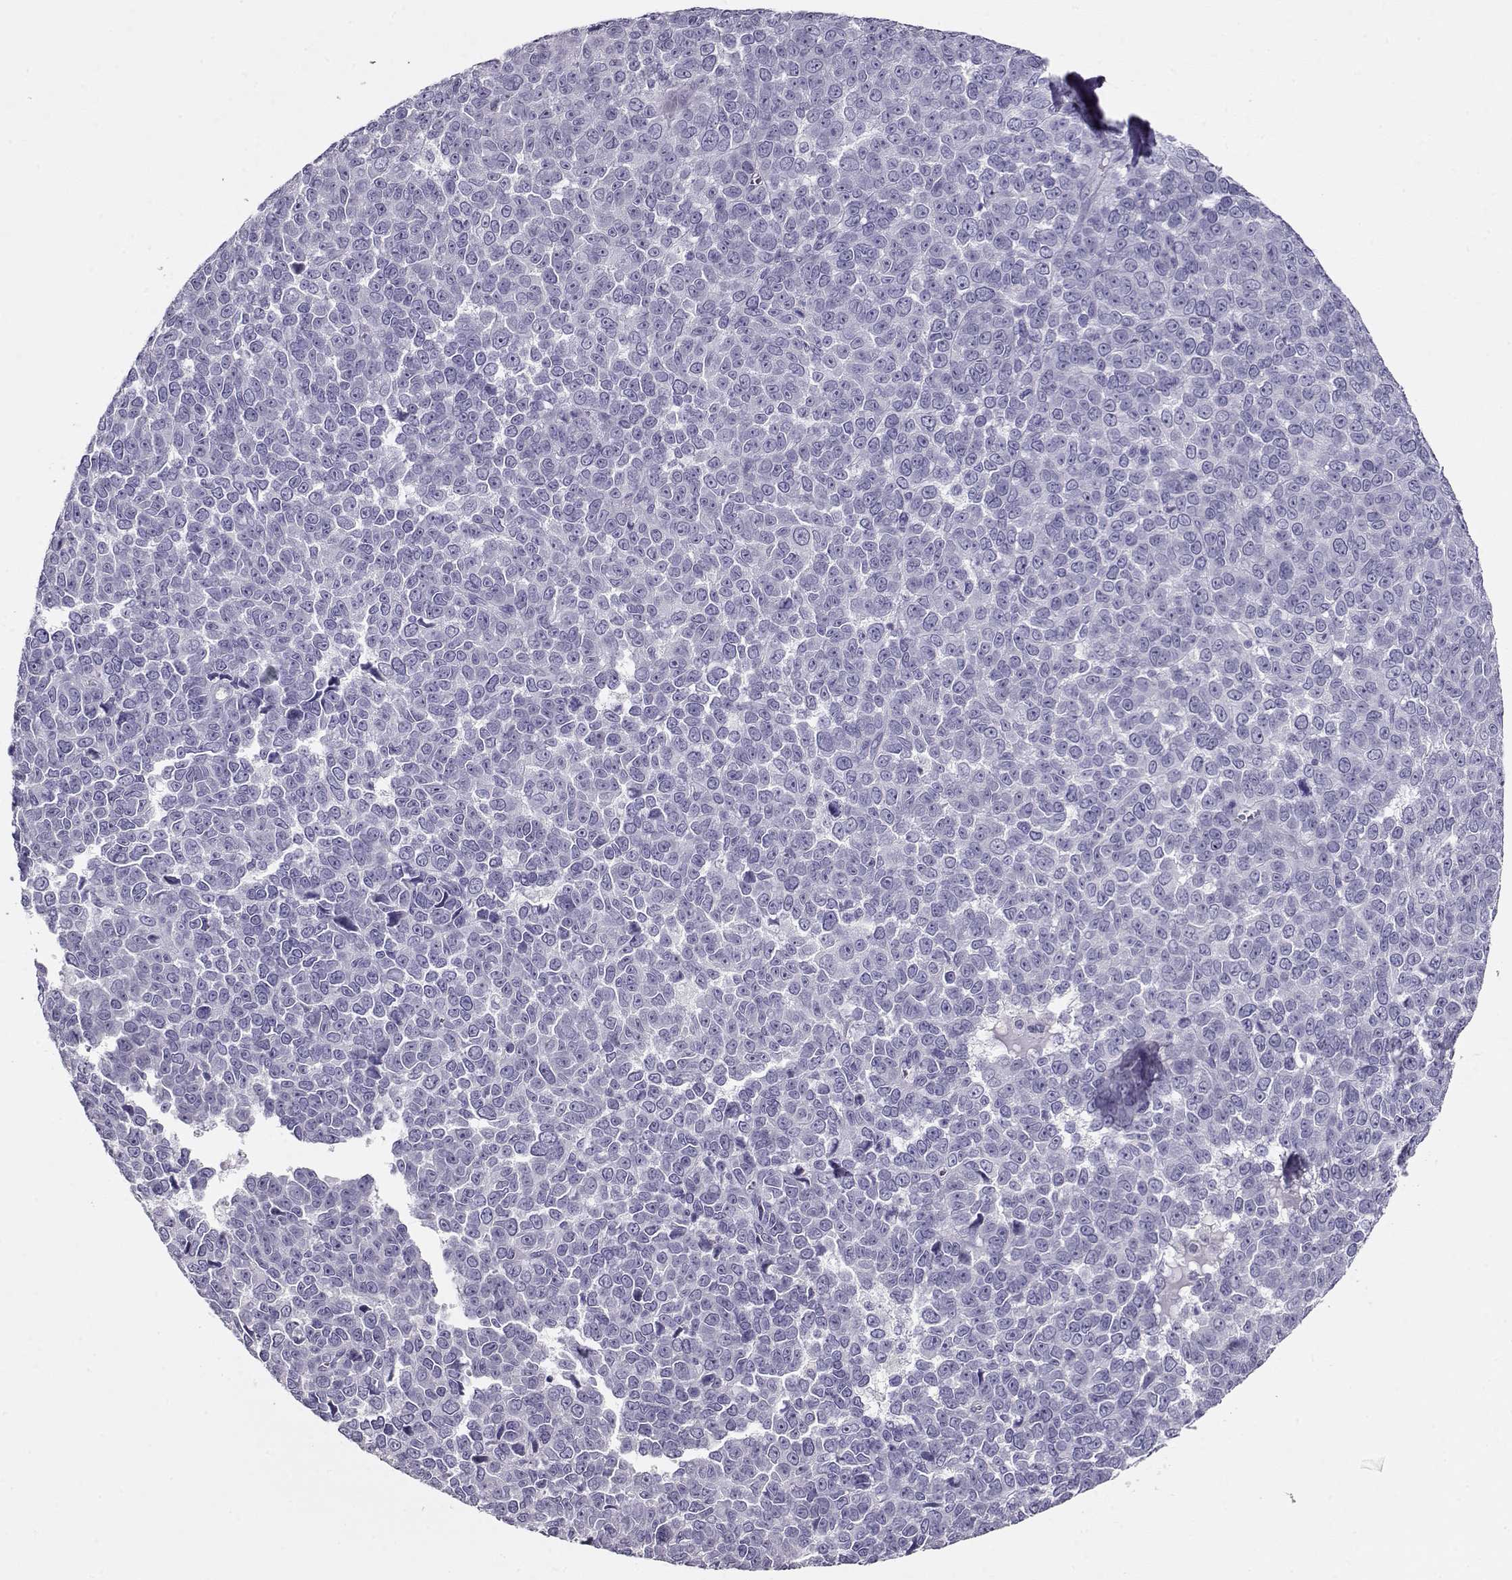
{"staining": {"intensity": "negative", "quantity": "none", "location": "none"}, "tissue": "melanoma", "cell_type": "Tumor cells", "image_type": "cancer", "snomed": [{"axis": "morphology", "description": "Malignant melanoma, NOS"}, {"axis": "topography", "description": "Skin"}], "caption": "The photomicrograph shows no staining of tumor cells in melanoma.", "gene": "ACTN2", "patient": {"sex": "female", "age": 95}}